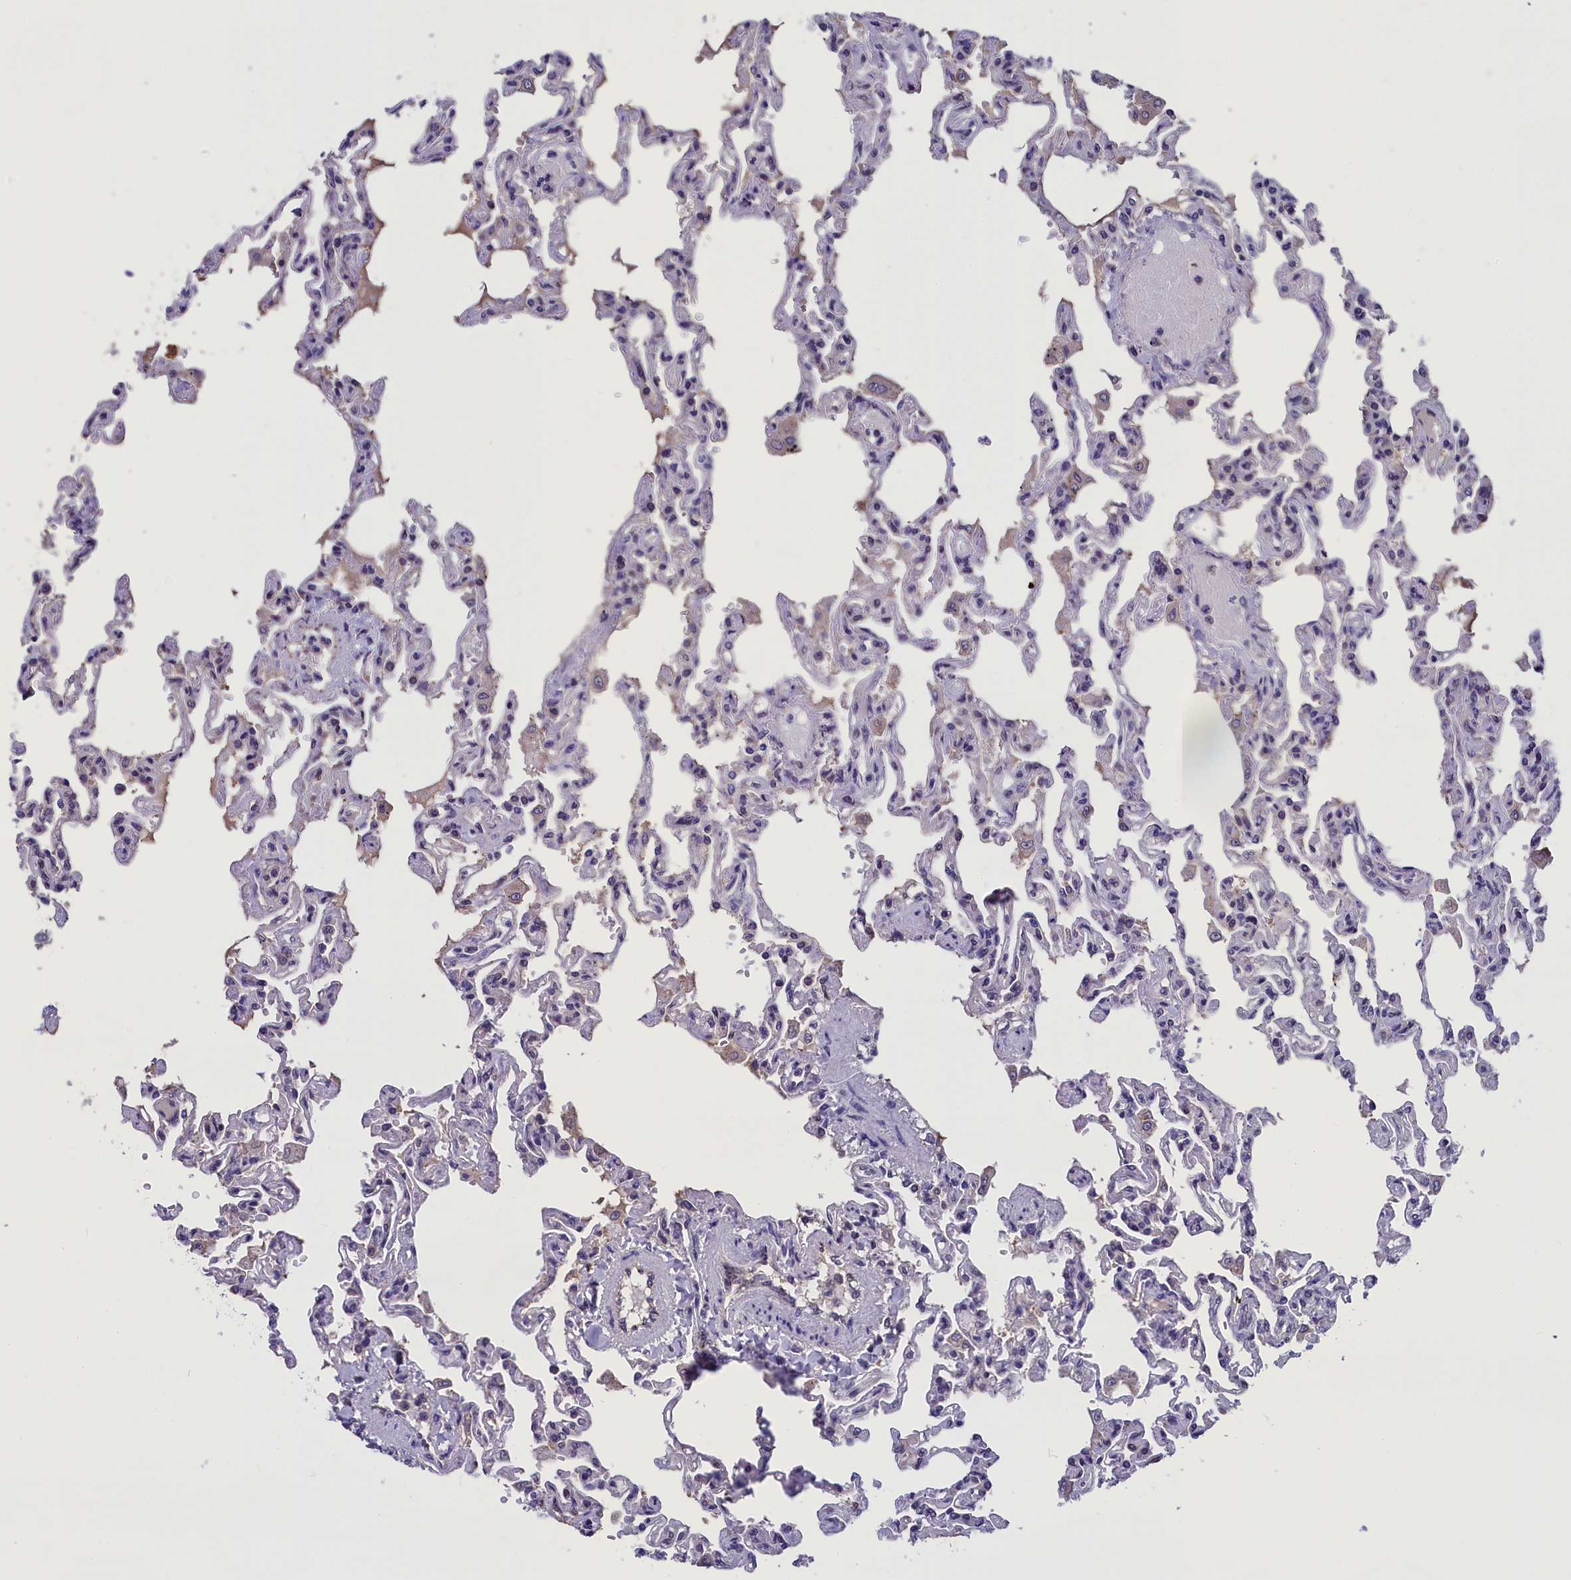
{"staining": {"intensity": "moderate", "quantity": "25%-75%", "location": "cytoplasmic/membranous"}, "tissue": "lung", "cell_type": "Alveolar cells", "image_type": "normal", "snomed": [{"axis": "morphology", "description": "Normal tissue, NOS"}, {"axis": "topography", "description": "Lung"}], "caption": "Immunohistochemistry (IHC) image of unremarkable lung: lung stained using immunohistochemistry exhibits medium levels of moderate protein expression localized specifically in the cytoplasmic/membranous of alveolar cells, appearing as a cytoplasmic/membranous brown color.", "gene": "ABCC8", "patient": {"sex": "male", "age": 21}}